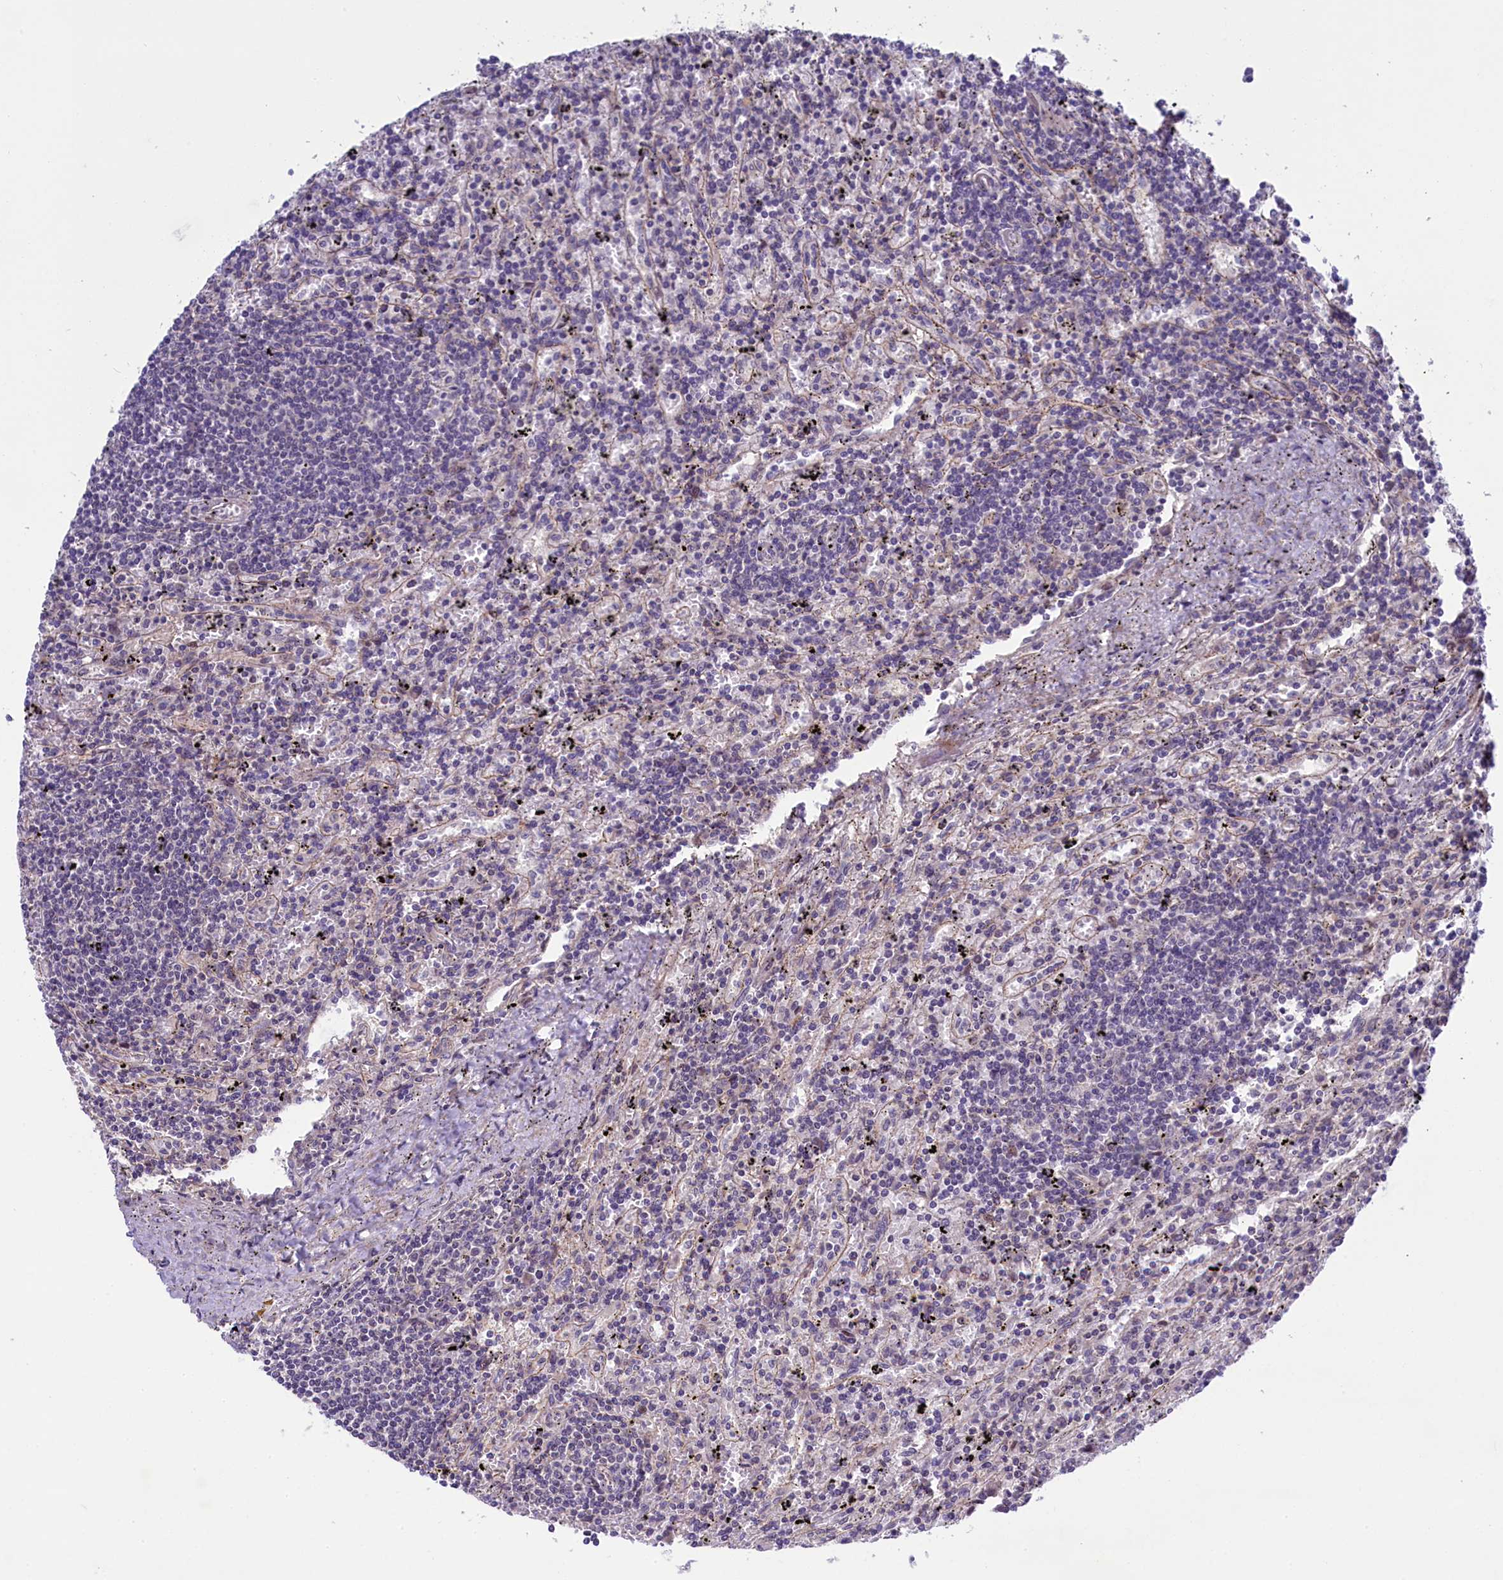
{"staining": {"intensity": "negative", "quantity": "none", "location": "none"}, "tissue": "lymphoma", "cell_type": "Tumor cells", "image_type": "cancer", "snomed": [{"axis": "morphology", "description": "Malignant lymphoma, non-Hodgkin's type, Low grade"}, {"axis": "topography", "description": "Spleen"}], "caption": "IHC of human malignant lymphoma, non-Hodgkin's type (low-grade) exhibits no positivity in tumor cells. (Immunohistochemistry (ihc), brightfield microscopy, high magnification).", "gene": "CCL23", "patient": {"sex": "male", "age": 76}}